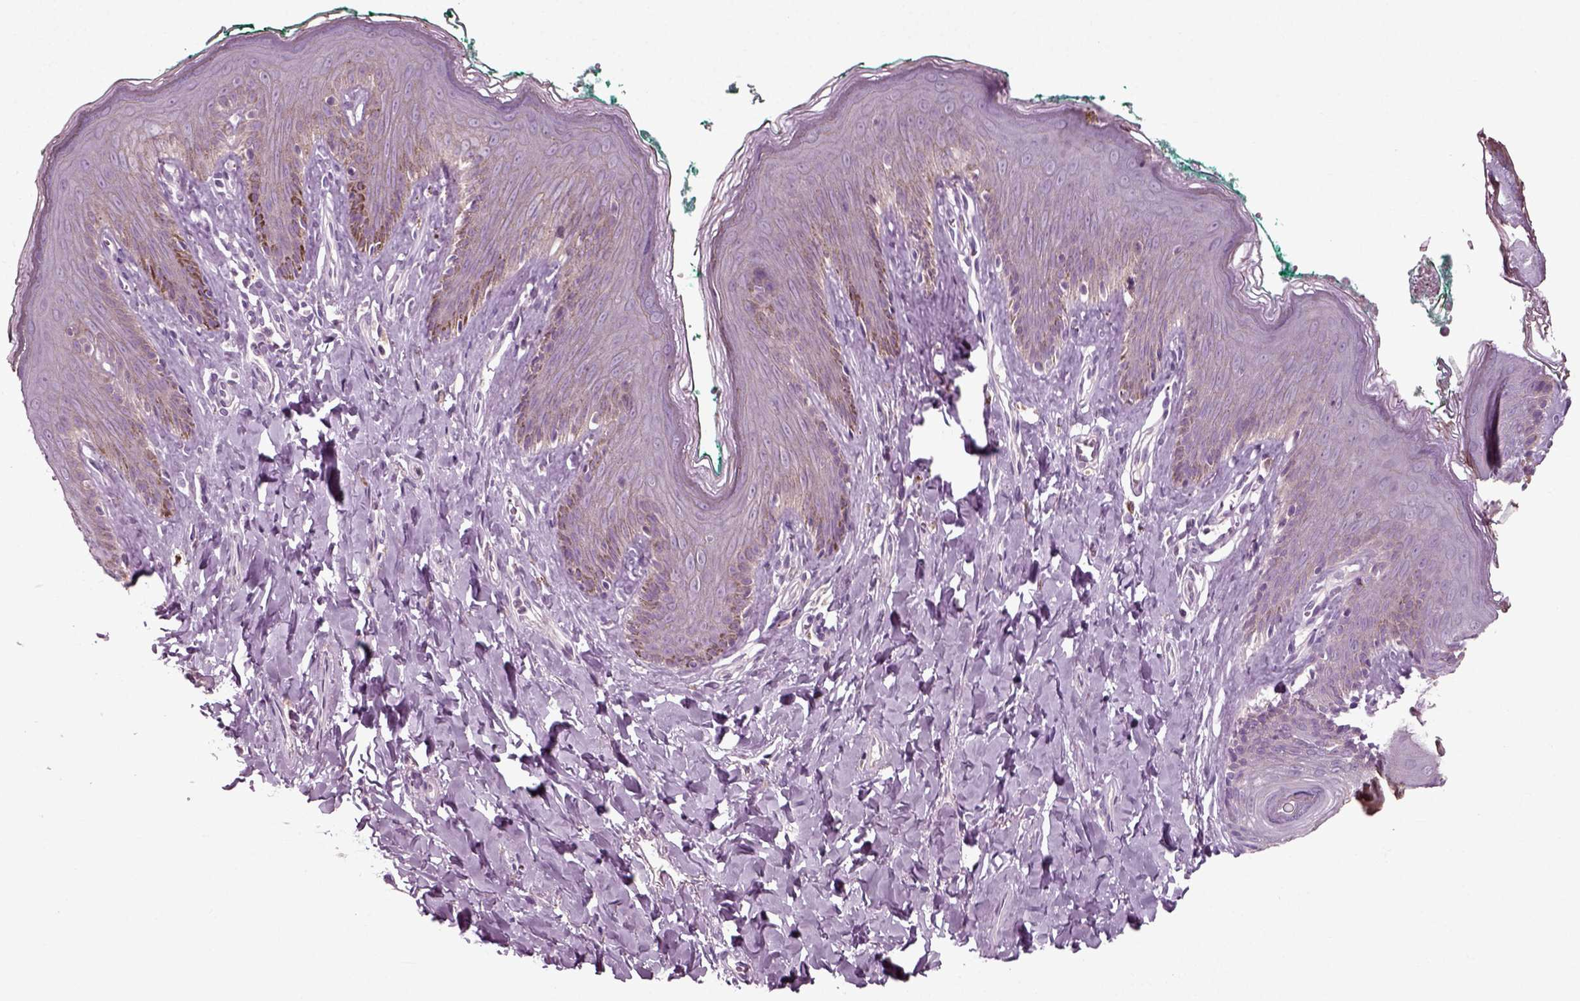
{"staining": {"intensity": "negative", "quantity": "none", "location": "none"}, "tissue": "skin", "cell_type": "Epidermal cells", "image_type": "normal", "snomed": [{"axis": "morphology", "description": "Normal tissue, NOS"}, {"axis": "topography", "description": "Vulva"}], "caption": "This is an immunohistochemistry image of benign skin. There is no staining in epidermal cells.", "gene": "RND2", "patient": {"sex": "female", "age": 66}}